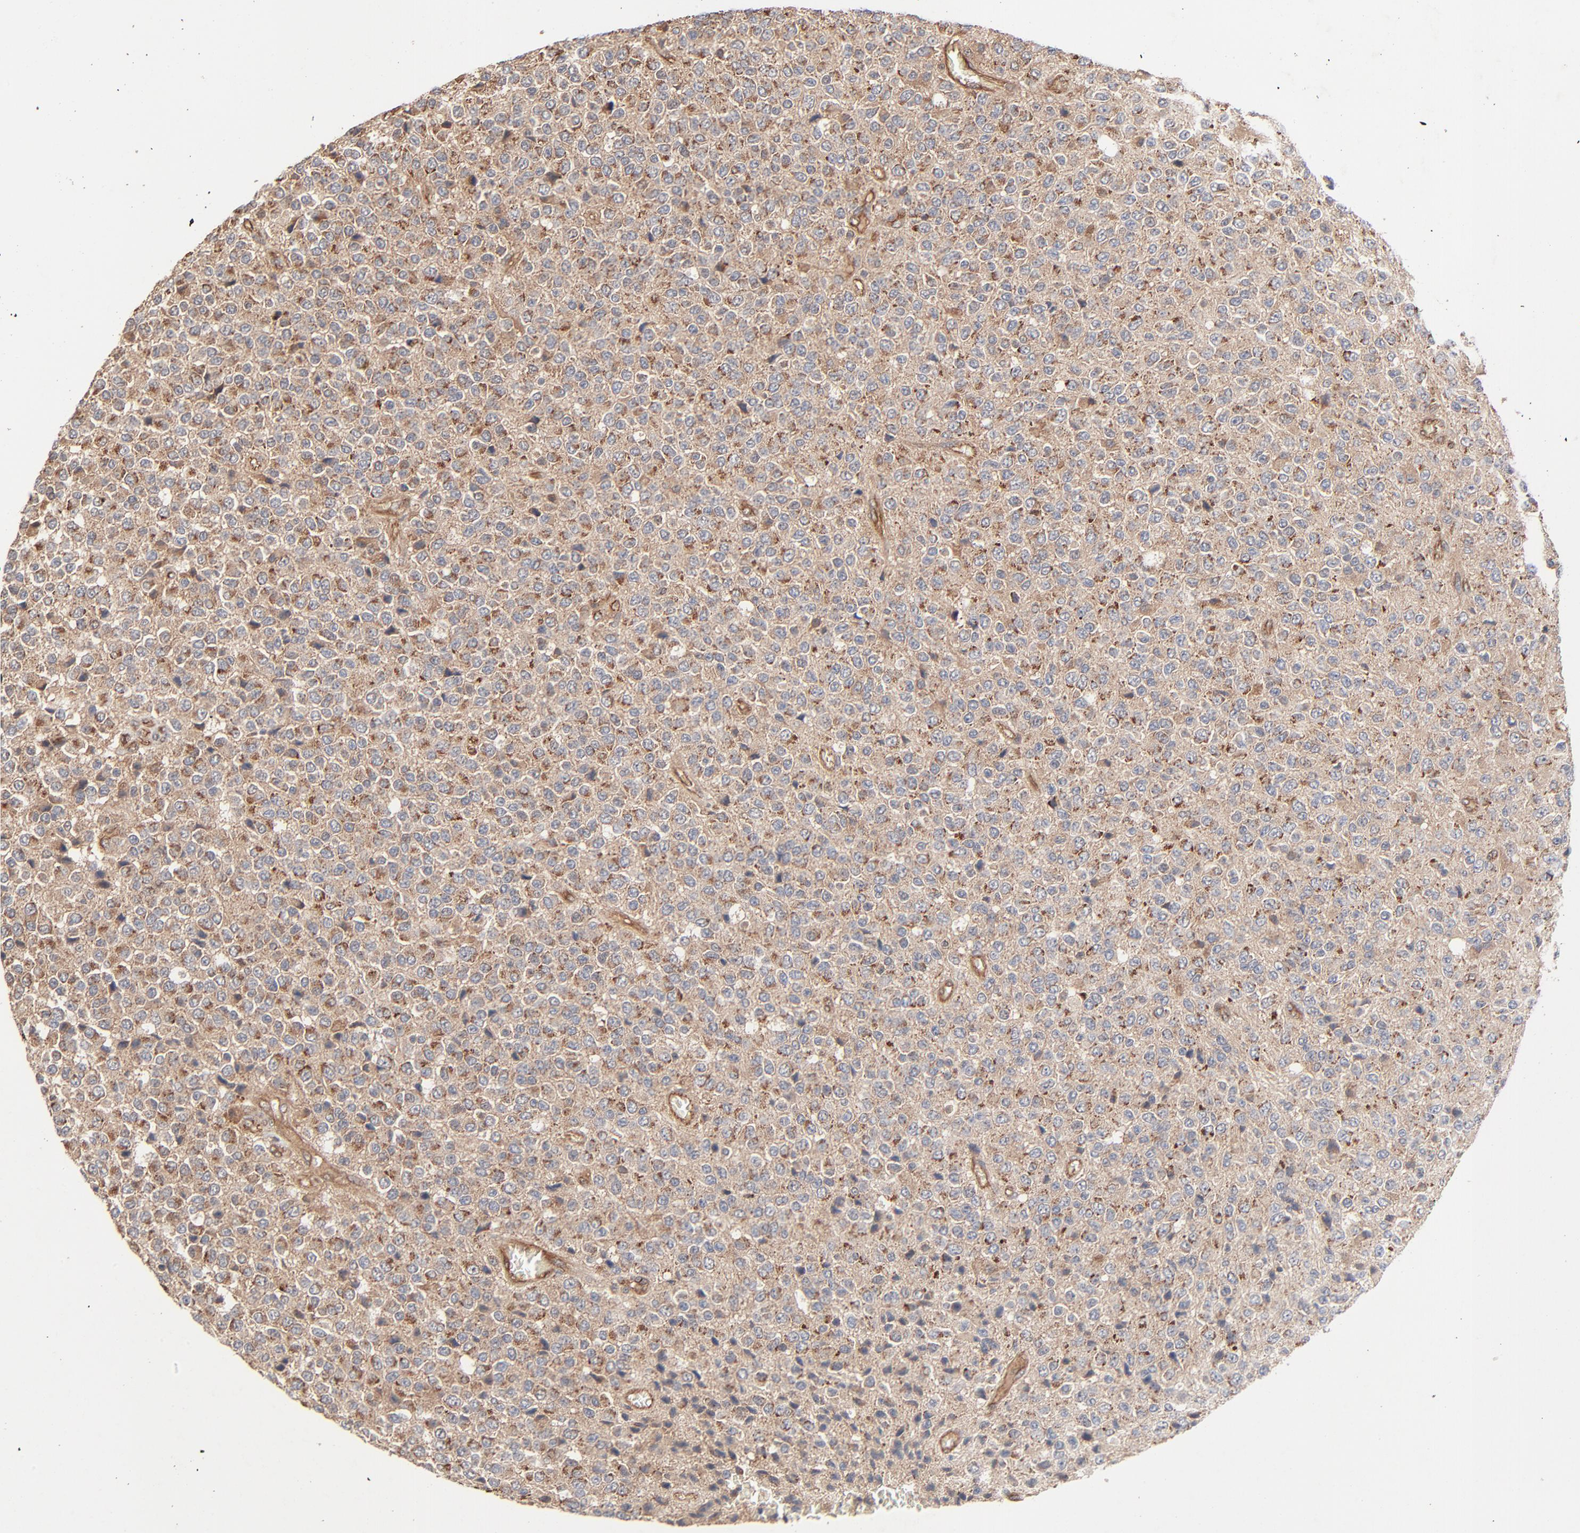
{"staining": {"intensity": "moderate", "quantity": ">75%", "location": "cytoplasmic/membranous"}, "tissue": "glioma", "cell_type": "Tumor cells", "image_type": "cancer", "snomed": [{"axis": "morphology", "description": "Glioma, malignant, High grade"}, {"axis": "topography", "description": "pancreas cauda"}], "caption": "Immunohistochemical staining of glioma displays moderate cytoplasmic/membranous protein expression in approximately >75% of tumor cells. (IHC, brightfield microscopy, high magnification).", "gene": "ABLIM3", "patient": {"sex": "male", "age": 60}}